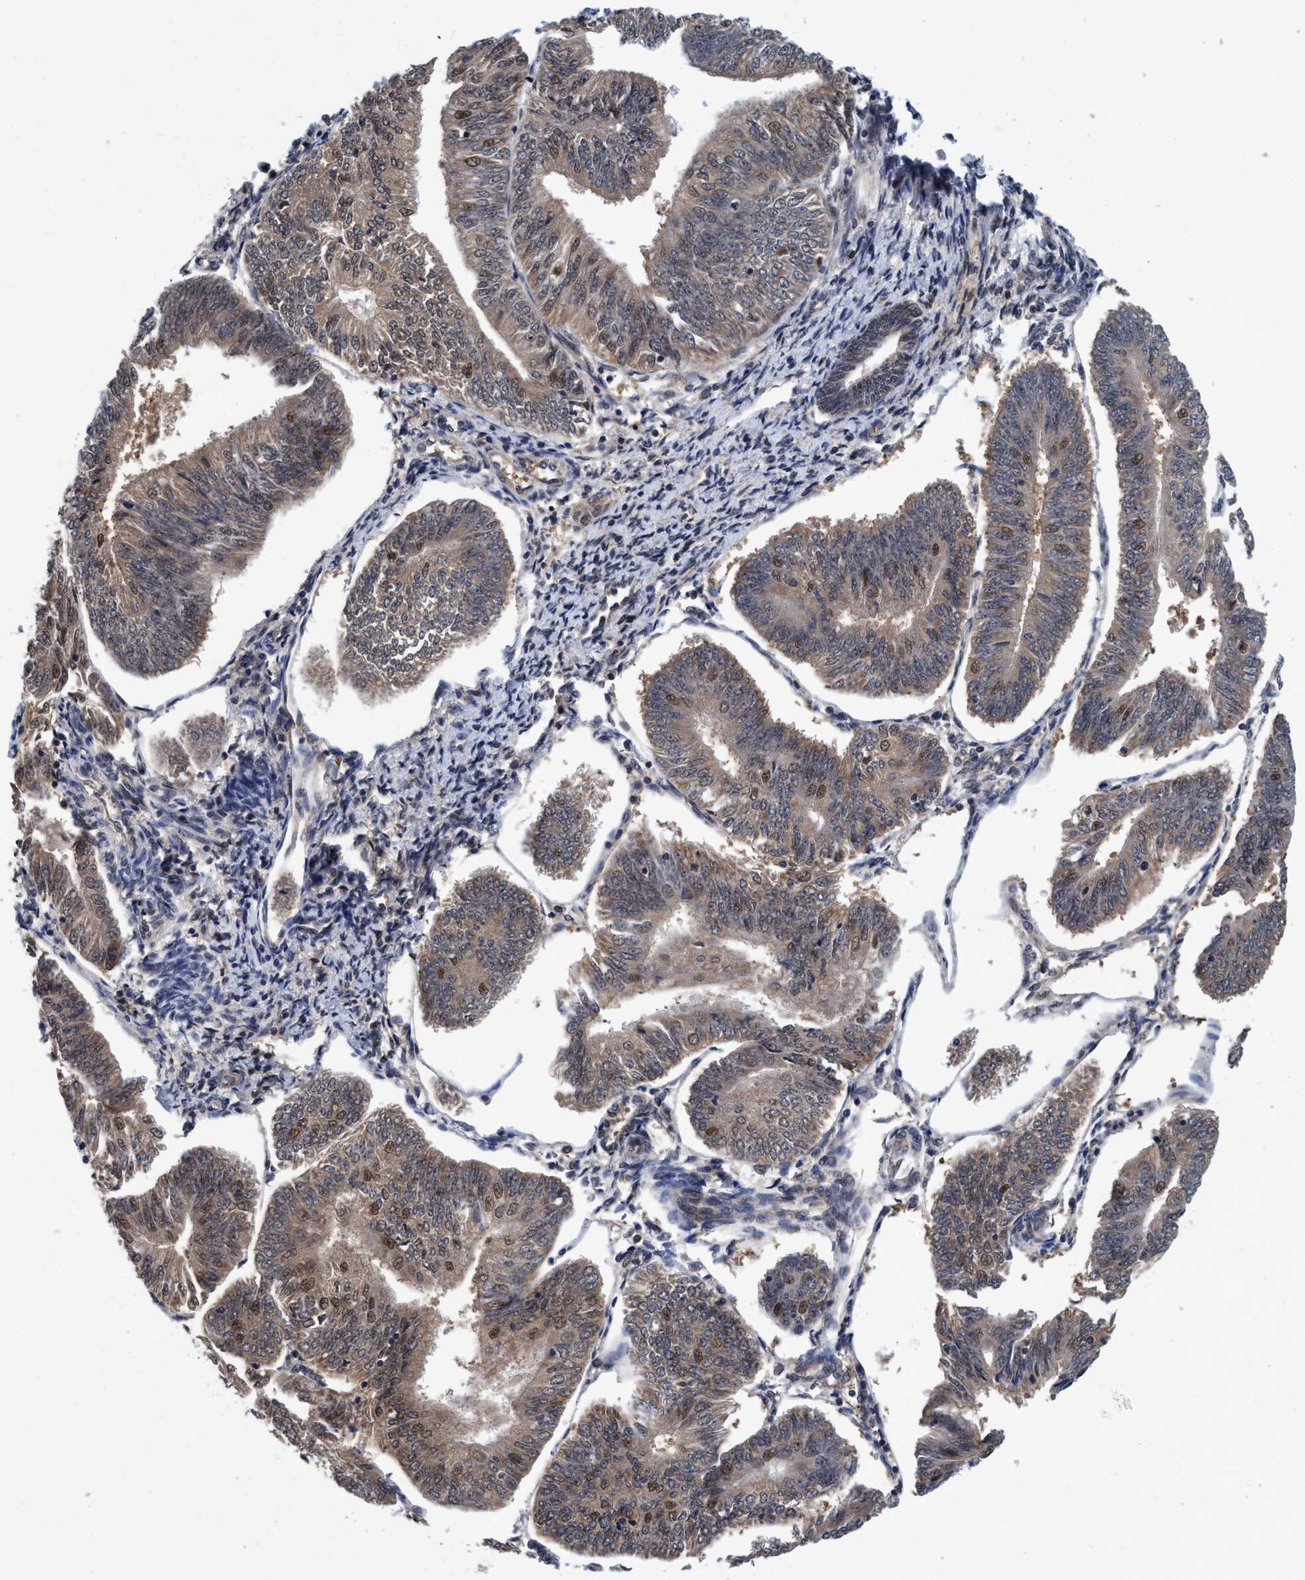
{"staining": {"intensity": "moderate", "quantity": ">75%", "location": "cytoplasmic/membranous,nuclear"}, "tissue": "endometrial cancer", "cell_type": "Tumor cells", "image_type": "cancer", "snomed": [{"axis": "morphology", "description": "Adenocarcinoma, NOS"}, {"axis": "topography", "description": "Endometrium"}], "caption": "Immunohistochemical staining of human endometrial cancer (adenocarcinoma) exhibits medium levels of moderate cytoplasmic/membranous and nuclear protein expression in about >75% of tumor cells. (IHC, brightfield microscopy, high magnification).", "gene": "PSMD12", "patient": {"sex": "female", "age": 58}}